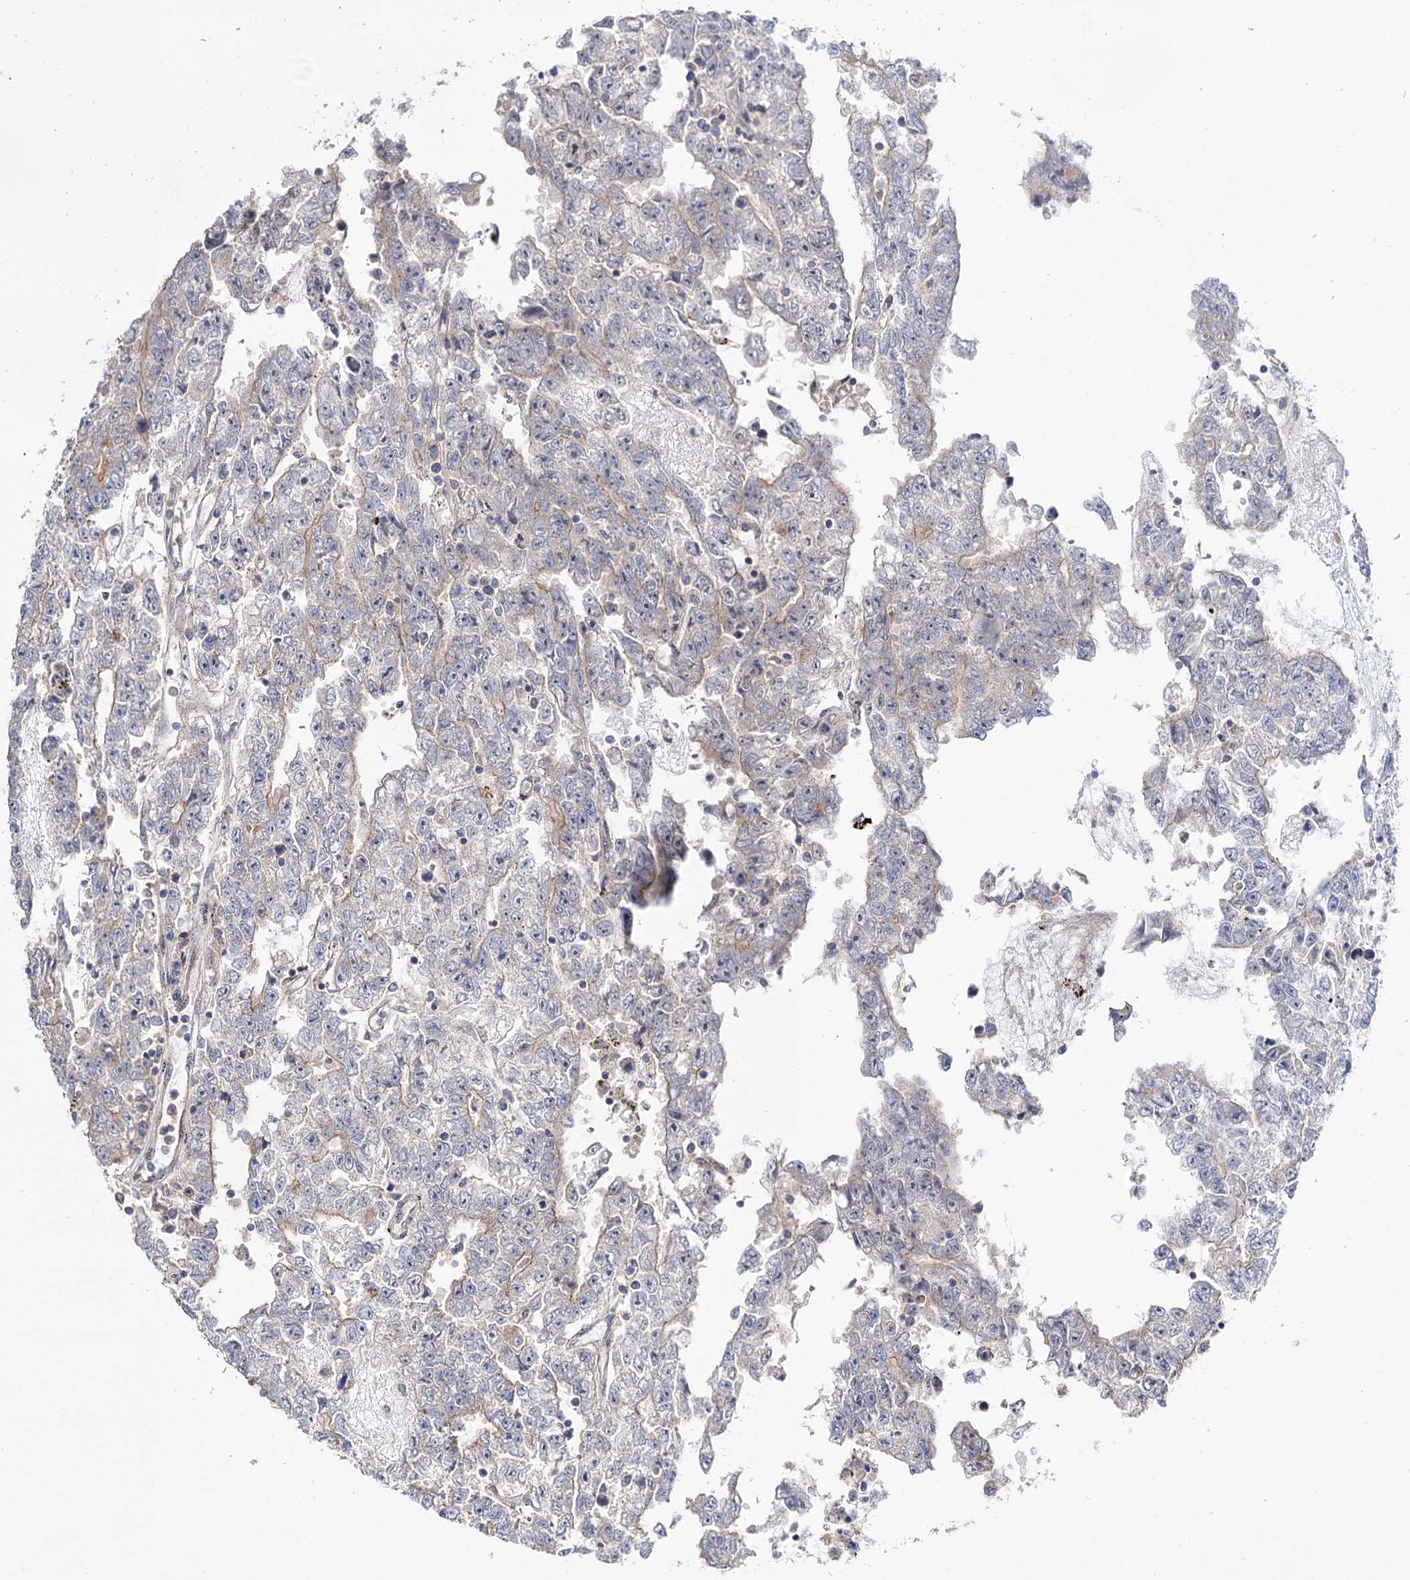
{"staining": {"intensity": "negative", "quantity": "none", "location": "none"}, "tissue": "testis cancer", "cell_type": "Tumor cells", "image_type": "cancer", "snomed": [{"axis": "morphology", "description": "Carcinoma, Embryonal, NOS"}, {"axis": "topography", "description": "Testis"}], "caption": "Immunohistochemistry (IHC) photomicrograph of neoplastic tissue: human testis cancer (embryonal carcinoma) stained with DAB (3,3'-diaminobenzidine) displays no significant protein expression in tumor cells. Brightfield microscopy of immunohistochemistry (IHC) stained with DAB (3,3'-diaminobenzidine) (brown) and hematoxylin (blue), captured at high magnification.", "gene": "SEC24A", "patient": {"sex": "male", "age": 25}}